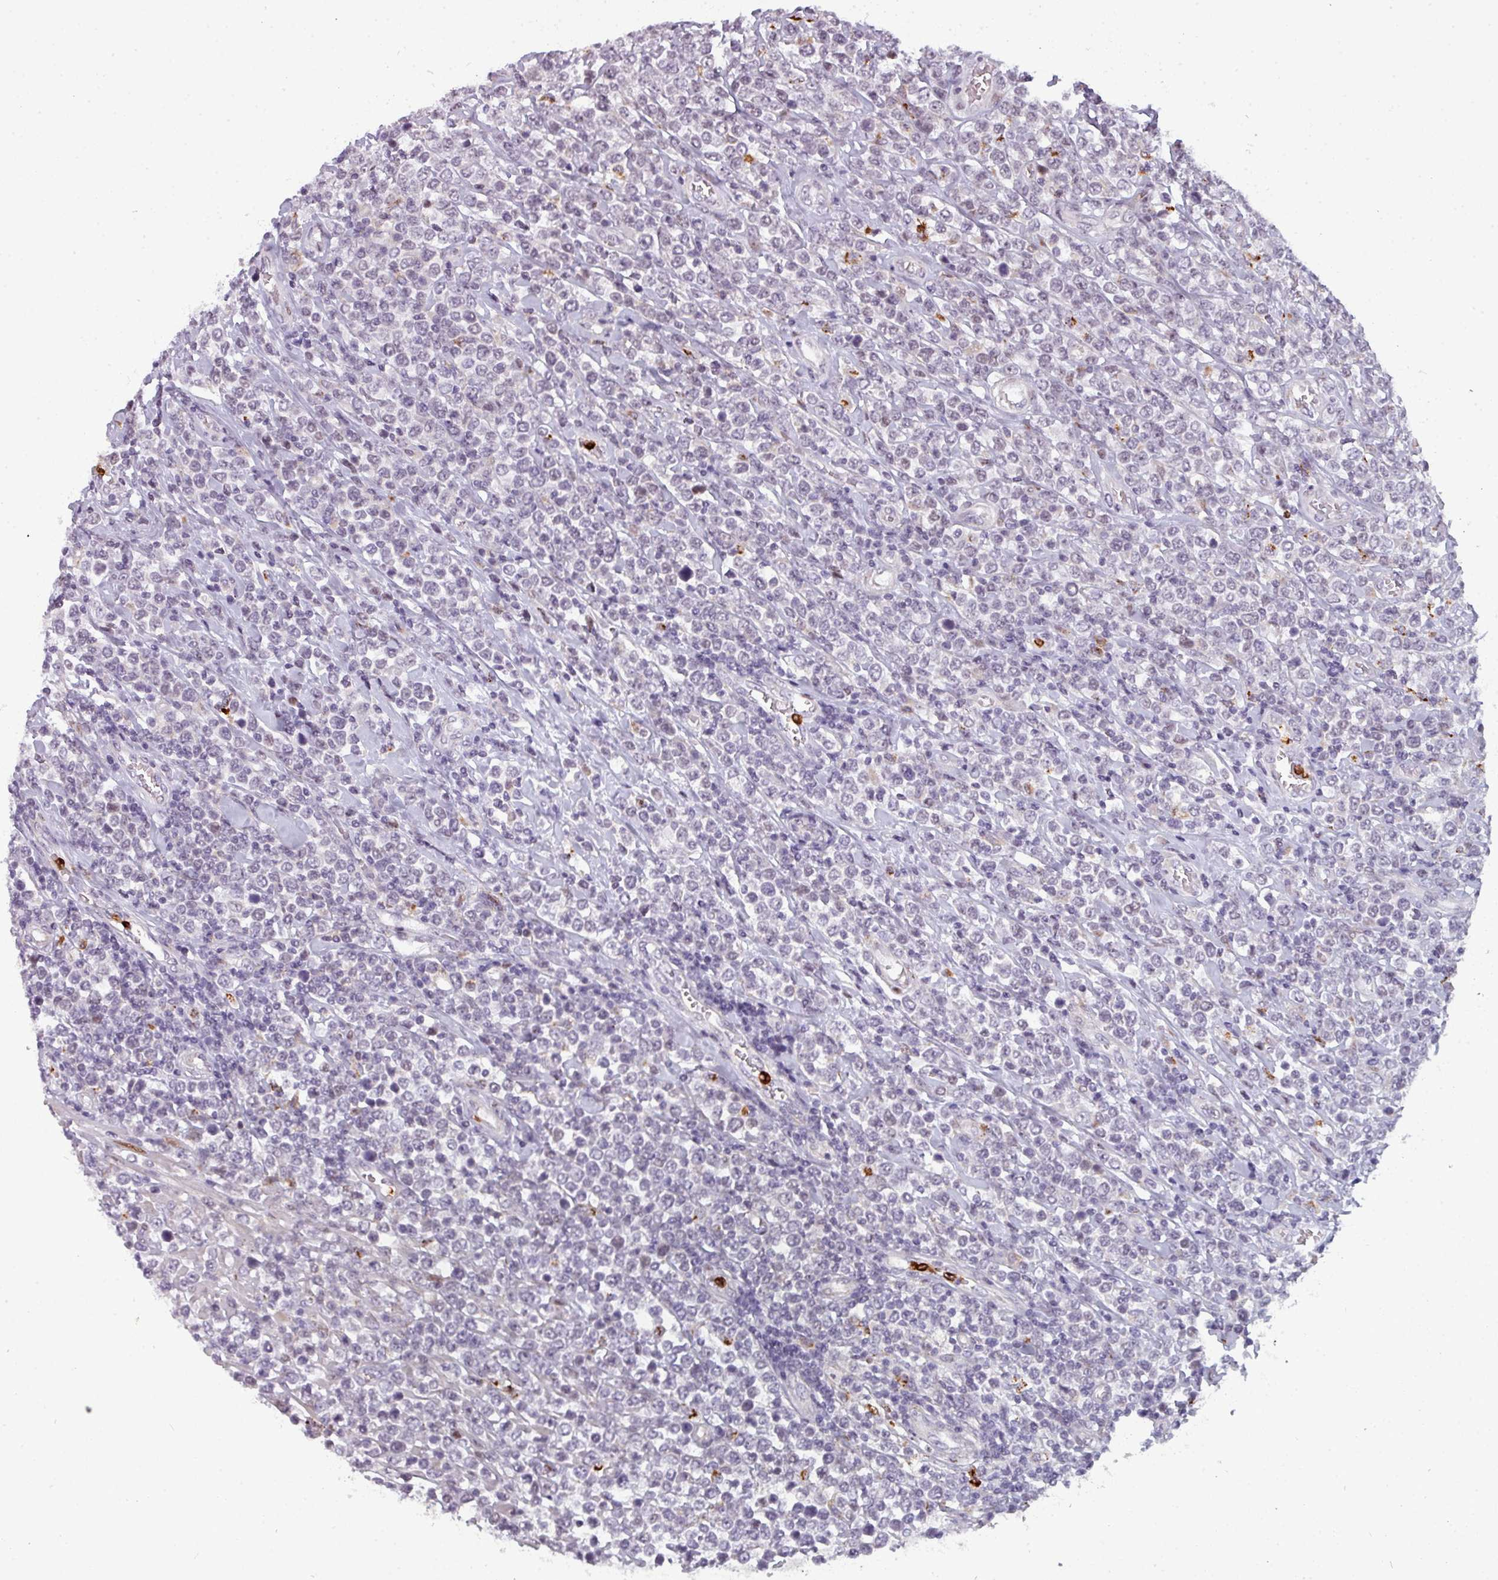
{"staining": {"intensity": "negative", "quantity": "none", "location": "none"}, "tissue": "lymphoma", "cell_type": "Tumor cells", "image_type": "cancer", "snomed": [{"axis": "morphology", "description": "Malignant lymphoma, non-Hodgkin's type, High grade"}, {"axis": "topography", "description": "Soft tissue"}], "caption": "Image shows no protein positivity in tumor cells of malignant lymphoma, non-Hodgkin's type (high-grade) tissue.", "gene": "TMEFF1", "patient": {"sex": "female", "age": 56}}